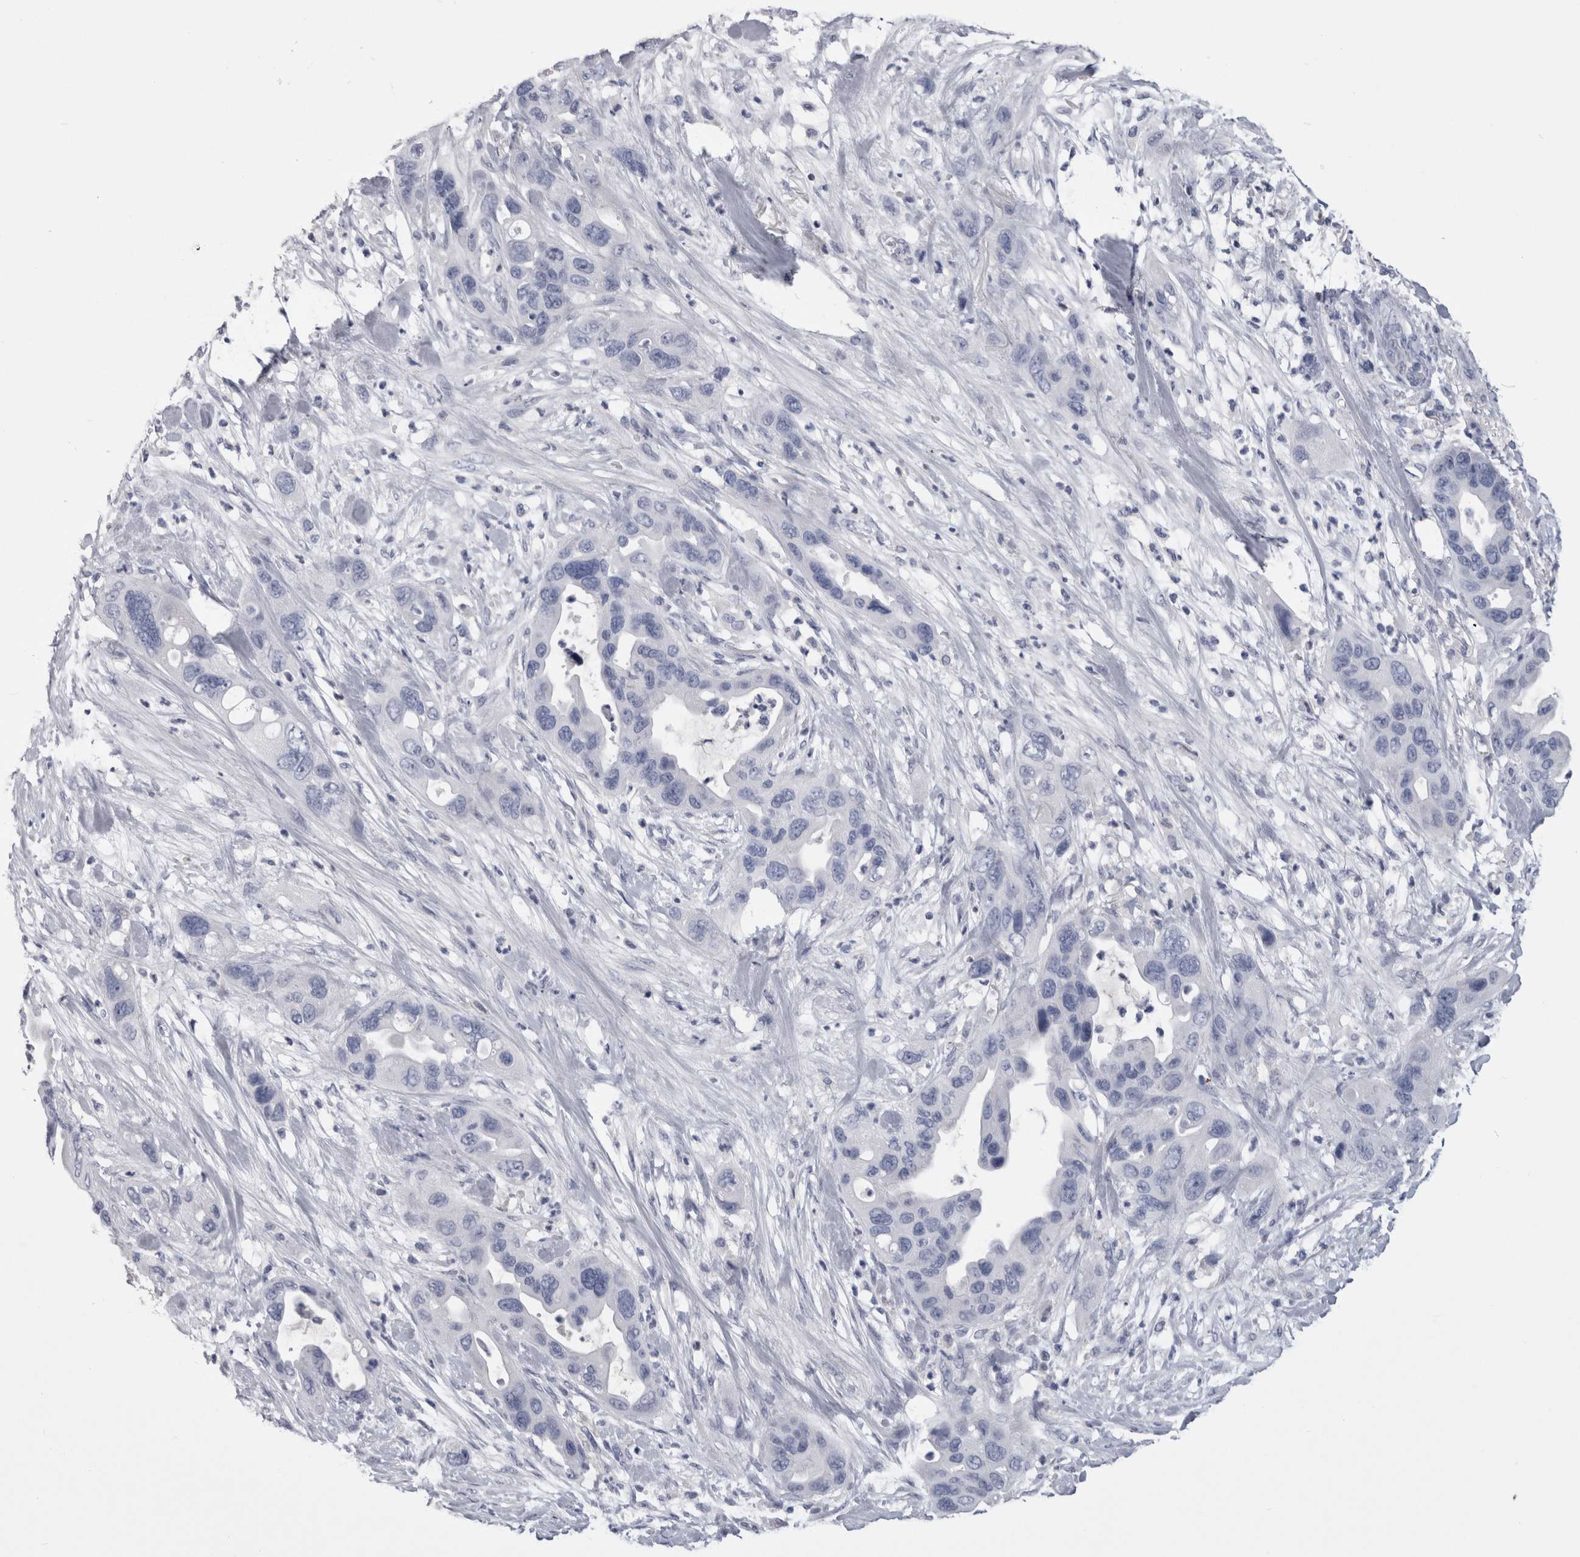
{"staining": {"intensity": "negative", "quantity": "none", "location": "none"}, "tissue": "pancreatic cancer", "cell_type": "Tumor cells", "image_type": "cancer", "snomed": [{"axis": "morphology", "description": "Adenocarcinoma, NOS"}, {"axis": "topography", "description": "Pancreas"}], "caption": "High magnification brightfield microscopy of pancreatic adenocarcinoma stained with DAB (3,3'-diaminobenzidine) (brown) and counterstained with hematoxylin (blue): tumor cells show no significant positivity.", "gene": "PAX5", "patient": {"sex": "female", "age": 71}}